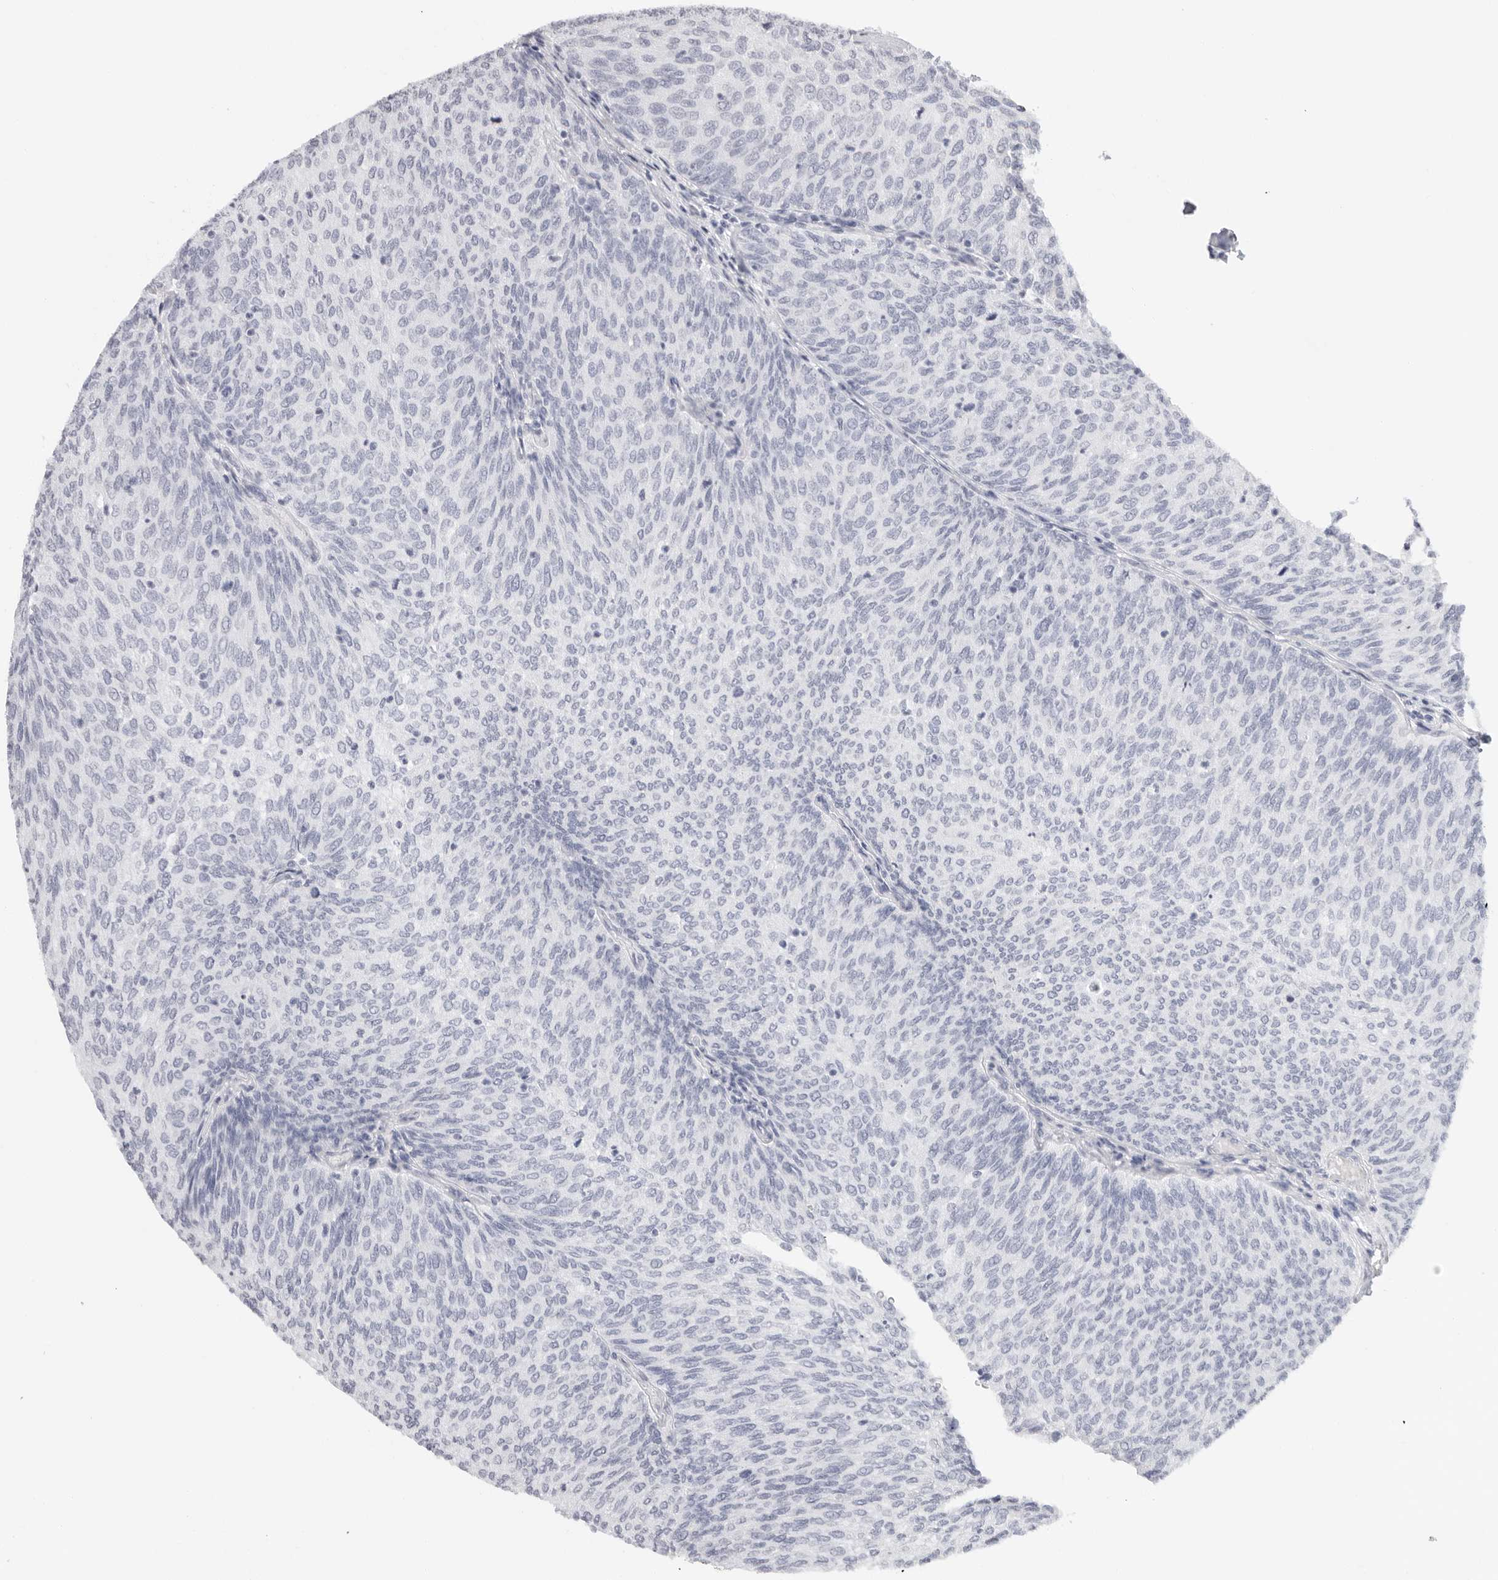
{"staining": {"intensity": "negative", "quantity": "none", "location": "none"}, "tissue": "urothelial cancer", "cell_type": "Tumor cells", "image_type": "cancer", "snomed": [{"axis": "morphology", "description": "Urothelial carcinoma, Low grade"}, {"axis": "topography", "description": "Urinary bladder"}], "caption": "The immunohistochemistry (IHC) photomicrograph has no significant positivity in tumor cells of low-grade urothelial carcinoma tissue.", "gene": "AGMAT", "patient": {"sex": "female", "age": 79}}